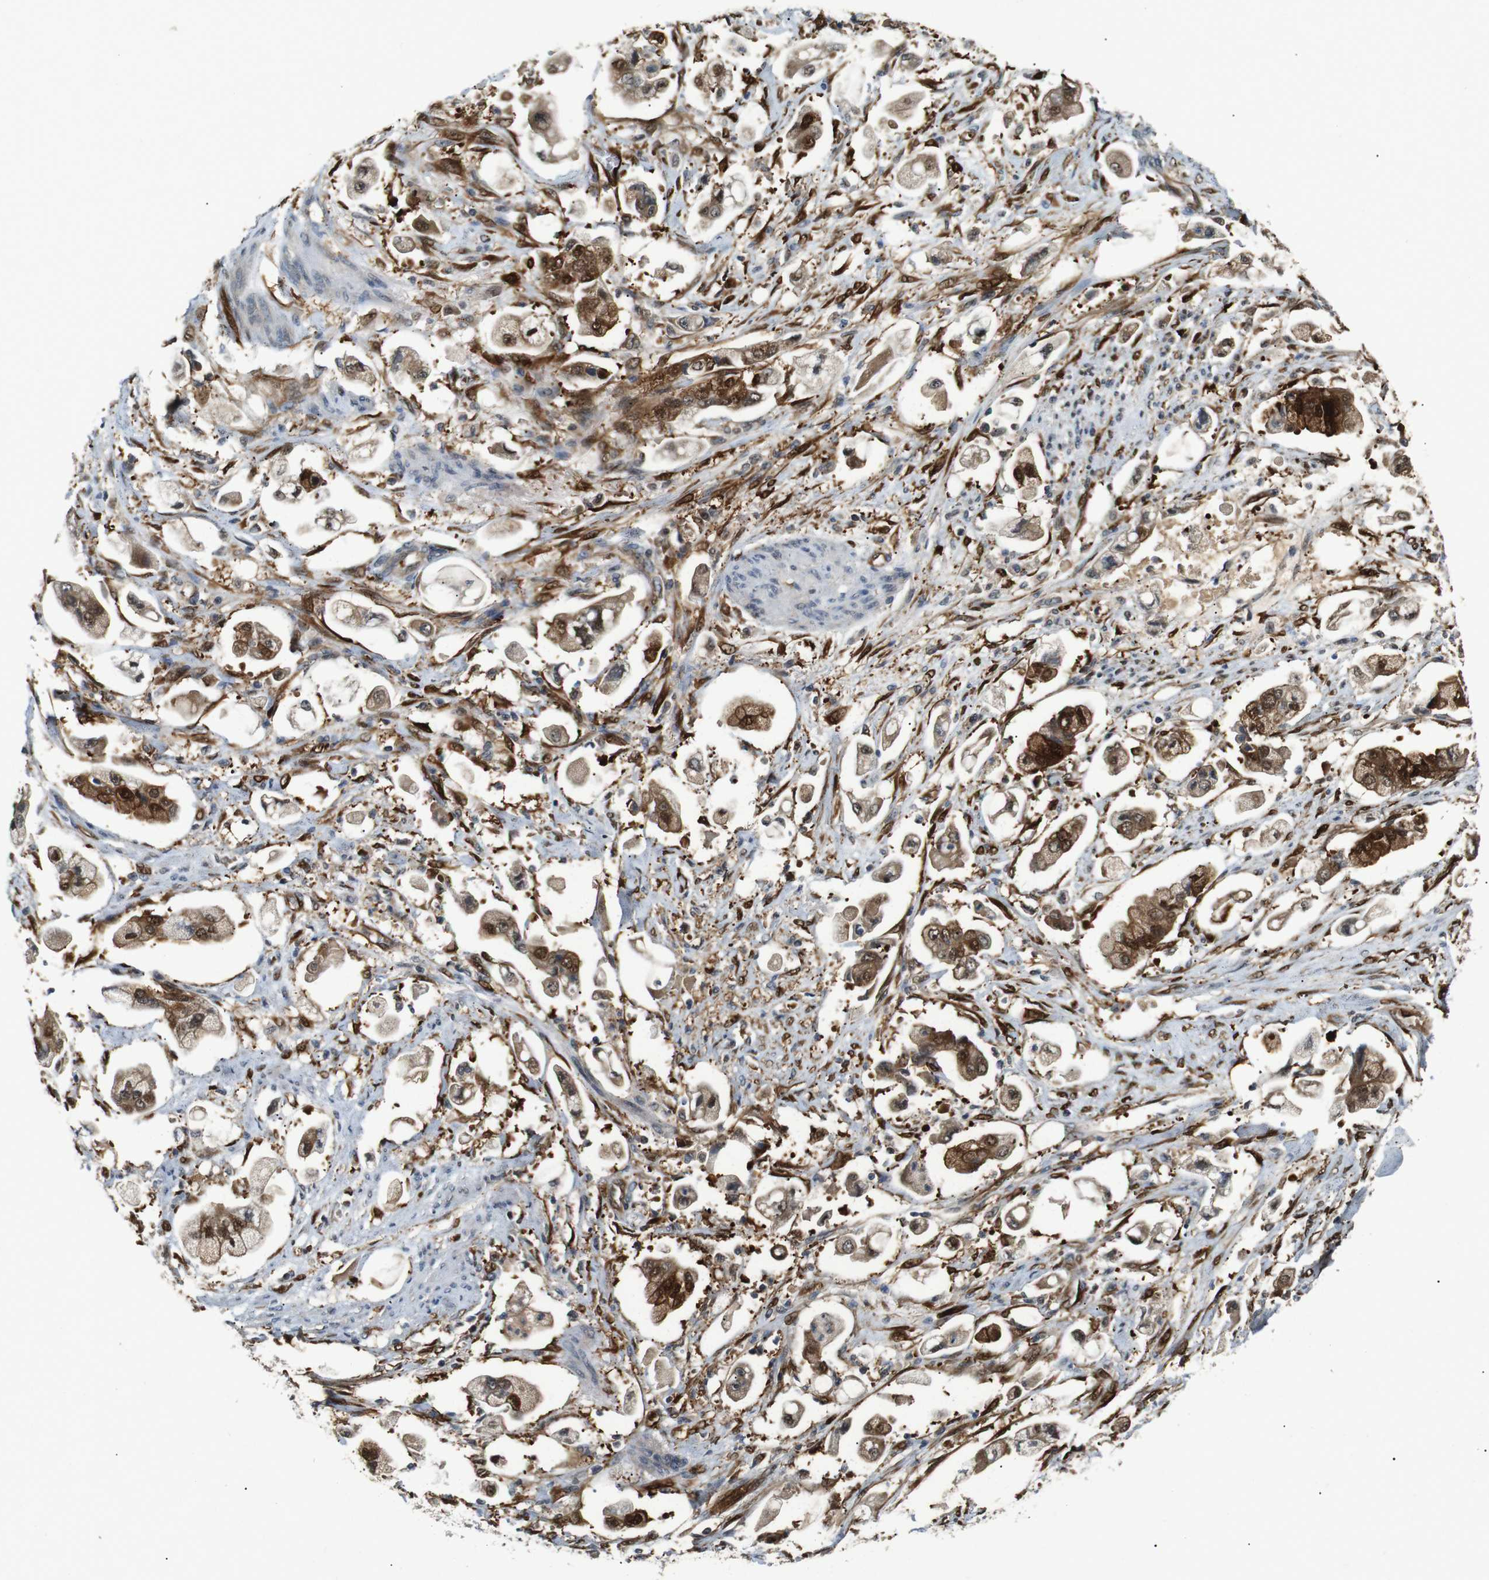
{"staining": {"intensity": "strong", "quantity": ">75%", "location": "cytoplasmic/membranous,nuclear"}, "tissue": "stomach cancer", "cell_type": "Tumor cells", "image_type": "cancer", "snomed": [{"axis": "morphology", "description": "Adenocarcinoma, NOS"}, {"axis": "topography", "description": "Stomach"}], "caption": "The histopathology image demonstrates a brown stain indicating the presence of a protein in the cytoplasmic/membranous and nuclear of tumor cells in stomach cancer. Immunohistochemistry (ihc) stains the protein of interest in brown and the nuclei are stained blue.", "gene": "LXN", "patient": {"sex": "male", "age": 62}}